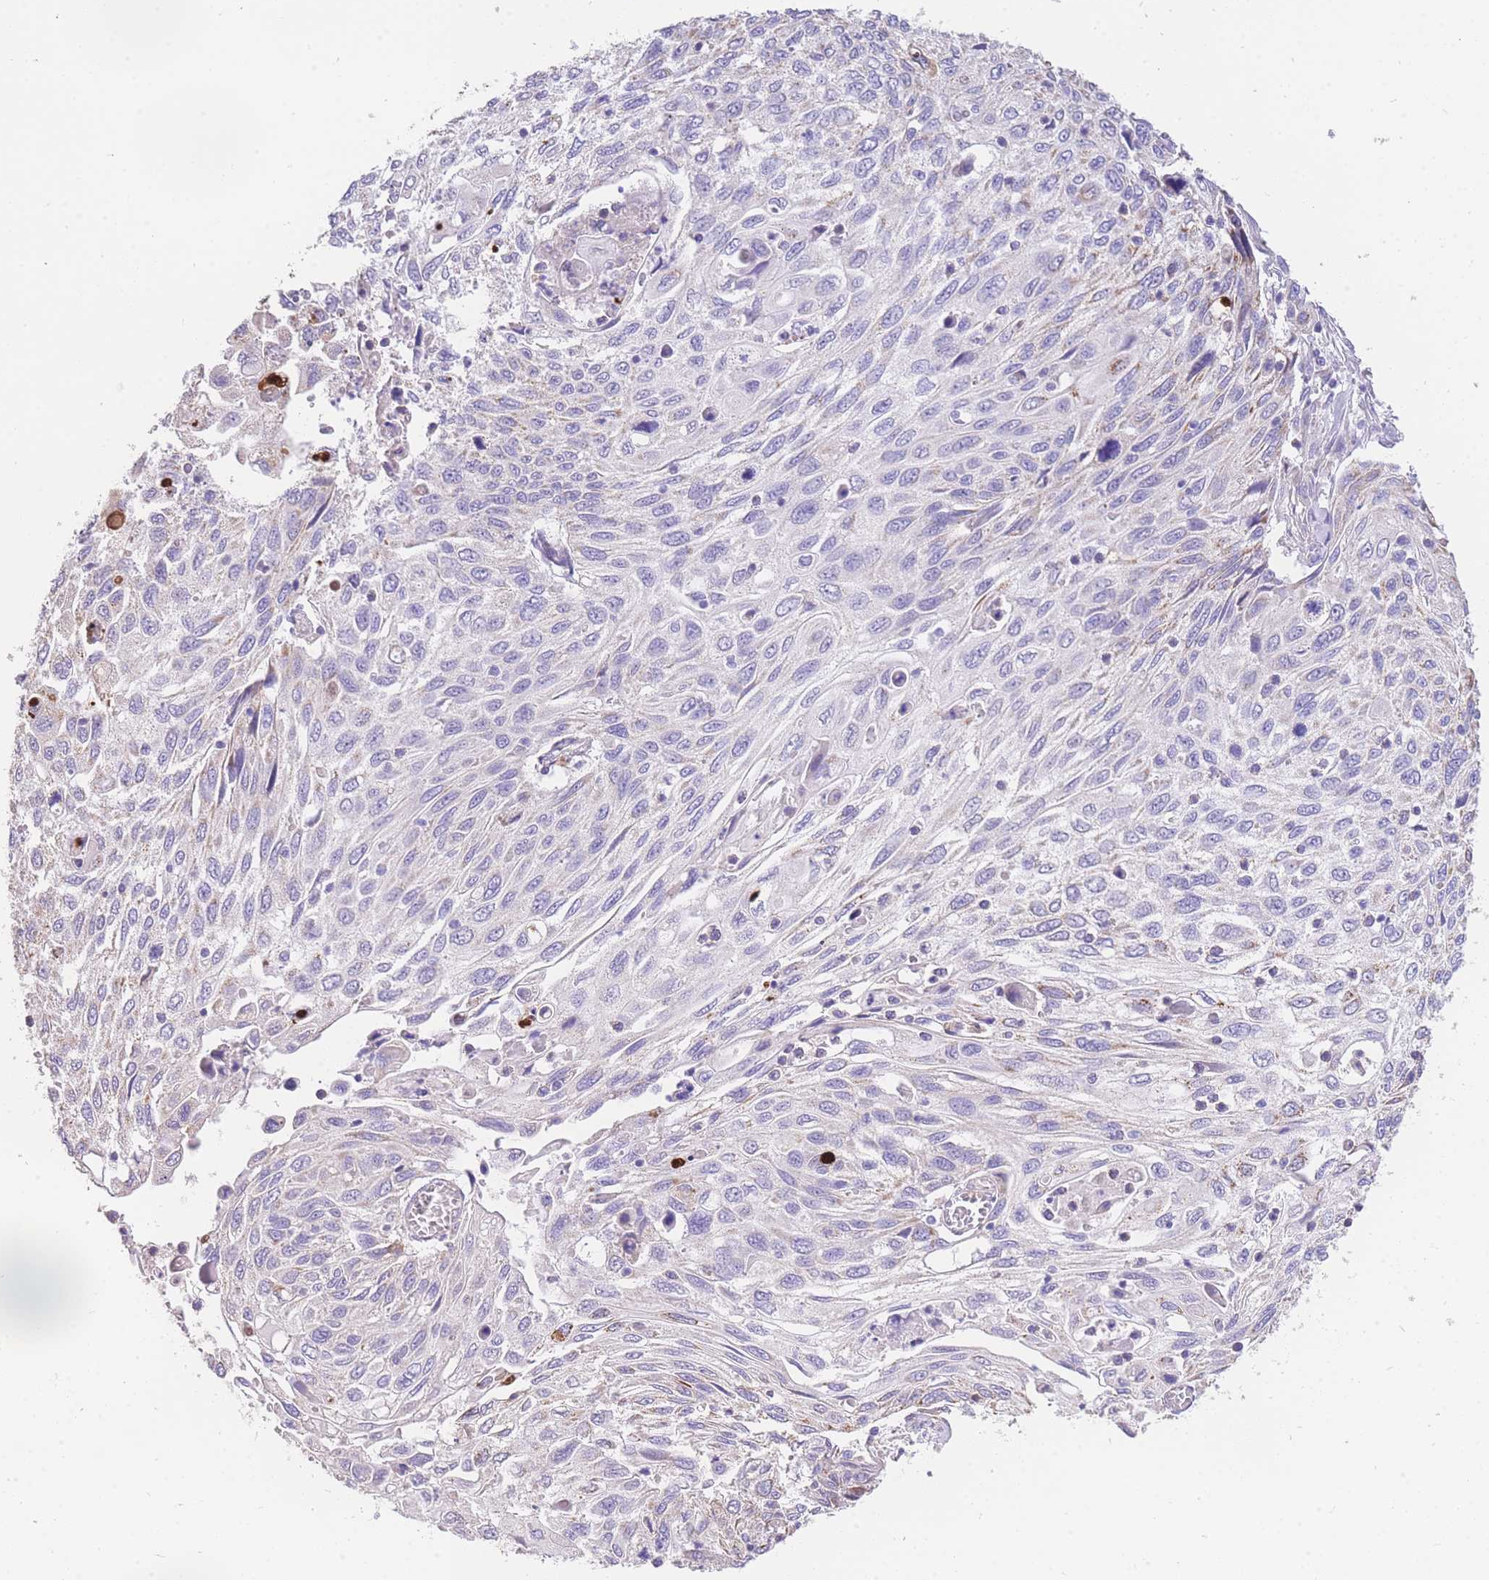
{"staining": {"intensity": "negative", "quantity": "none", "location": "none"}, "tissue": "cervical cancer", "cell_type": "Tumor cells", "image_type": "cancer", "snomed": [{"axis": "morphology", "description": "Squamous cell carcinoma, NOS"}, {"axis": "topography", "description": "Cervix"}], "caption": "An IHC histopathology image of cervical cancer (squamous cell carcinoma) is shown. There is no staining in tumor cells of cervical cancer (squamous cell carcinoma).", "gene": "C2orf88", "patient": {"sex": "female", "age": 70}}